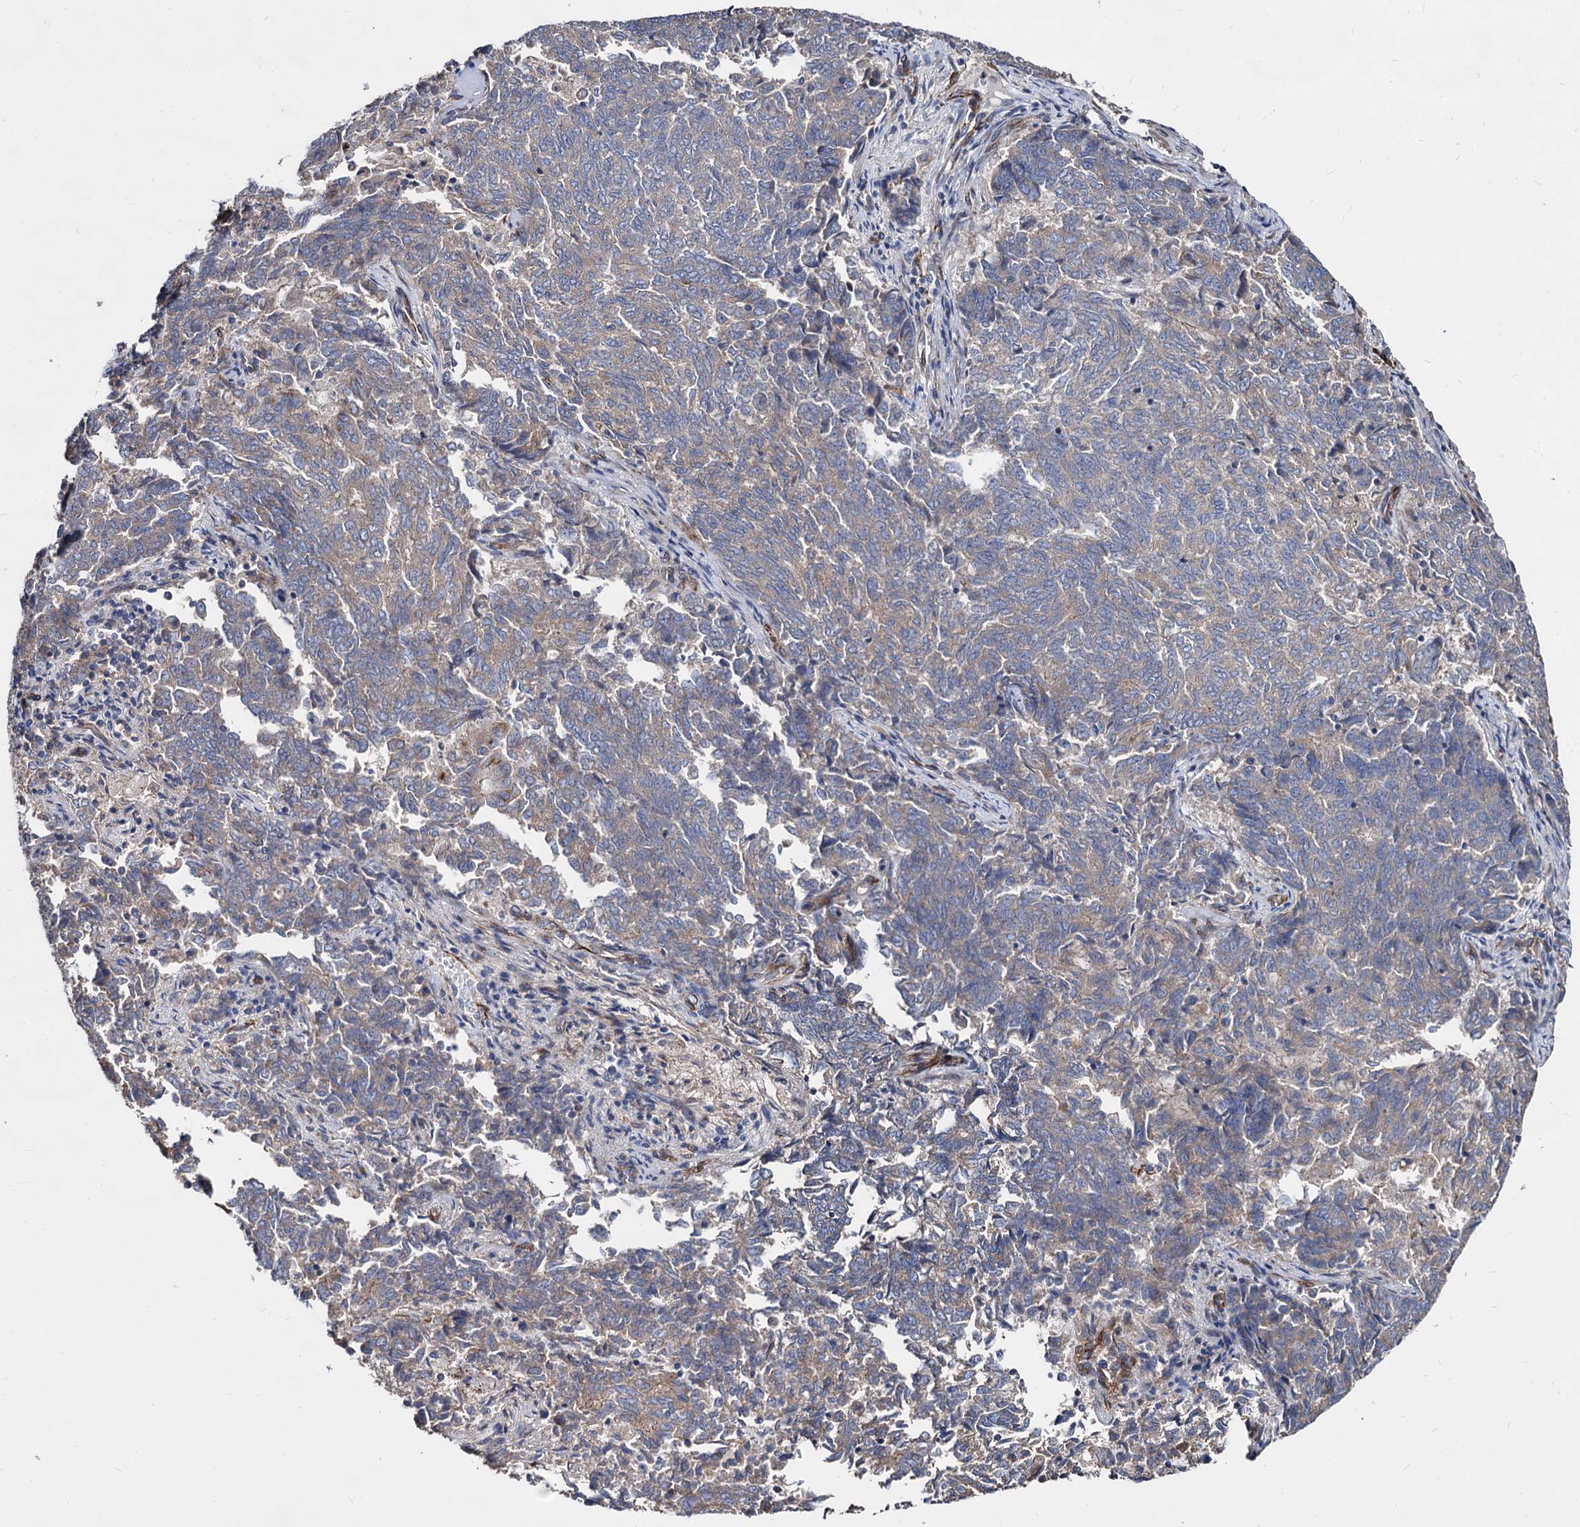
{"staining": {"intensity": "weak", "quantity": ">75%", "location": "cytoplasmic/membranous"}, "tissue": "endometrial cancer", "cell_type": "Tumor cells", "image_type": "cancer", "snomed": [{"axis": "morphology", "description": "Adenocarcinoma, NOS"}, {"axis": "topography", "description": "Endometrium"}], "caption": "Immunohistochemistry (IHC) of endometrial adenocarcinoma displays low levels of weak cytoplasmic/membranous positivity in approximately >75% of tumor cells.", "gene": "WDR11", "patient": {"sex": "female", "age": 80}}